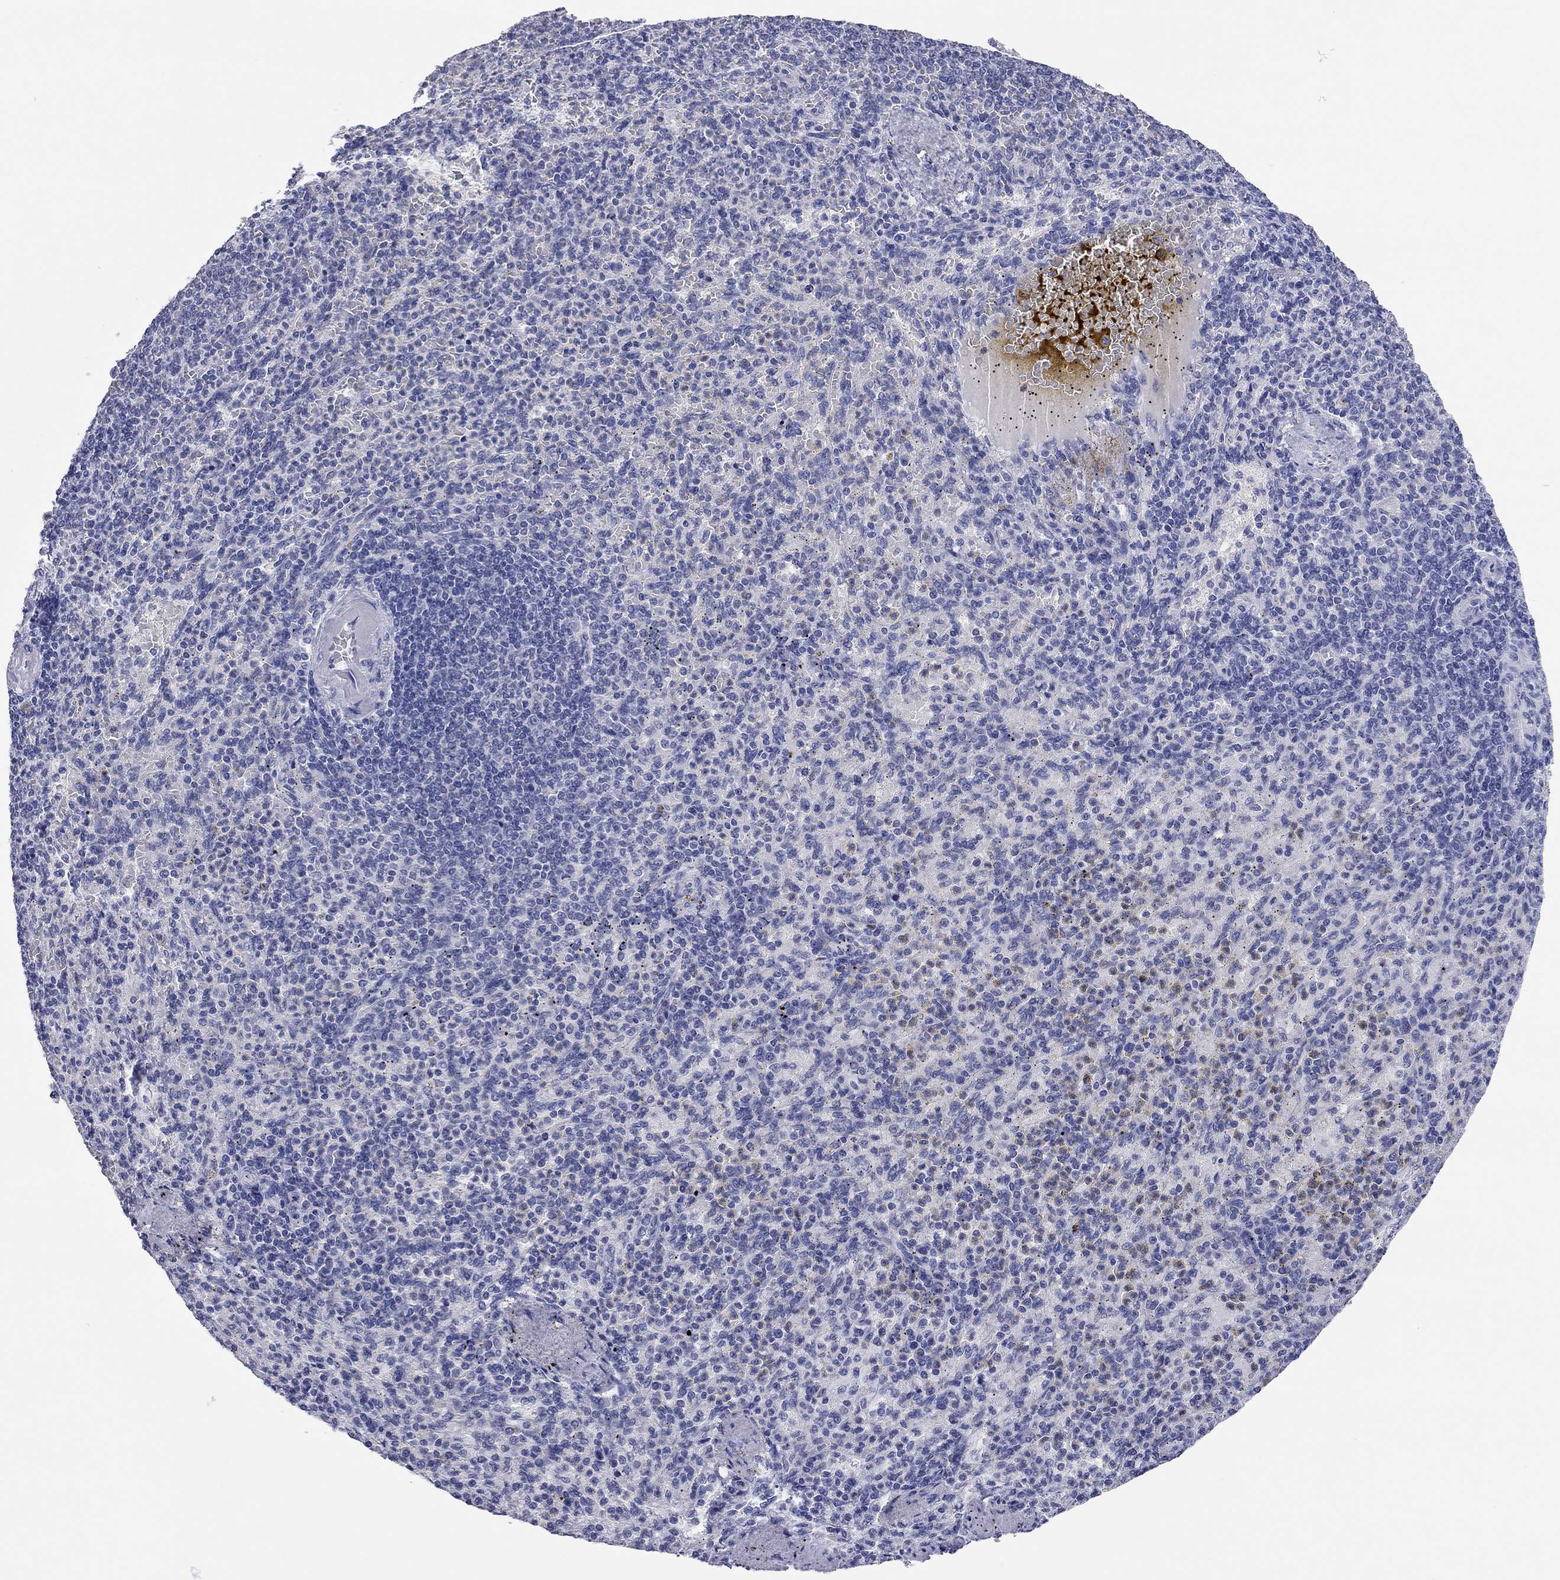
{"staining": {"intensity": "negative", "quantity": "none", "location": "none"}, "tissue": "spleen", "cell_type": "Cells in red pulp", "image_type": "normal", "snomed": [{"axis": "morphology", "description": "Normal tissue, NOS"}, {"axis": "topography", "description": "Spleen"}], "caption": "The immunohistochemistry image has no significant positivity in cells in red pulp of spleen. (DAB immunohistochemistry (IHC) with hematoxylin counter stain).", "gene": "ENSG00000269035", "patient": {"sex": "female", "age": 74}}